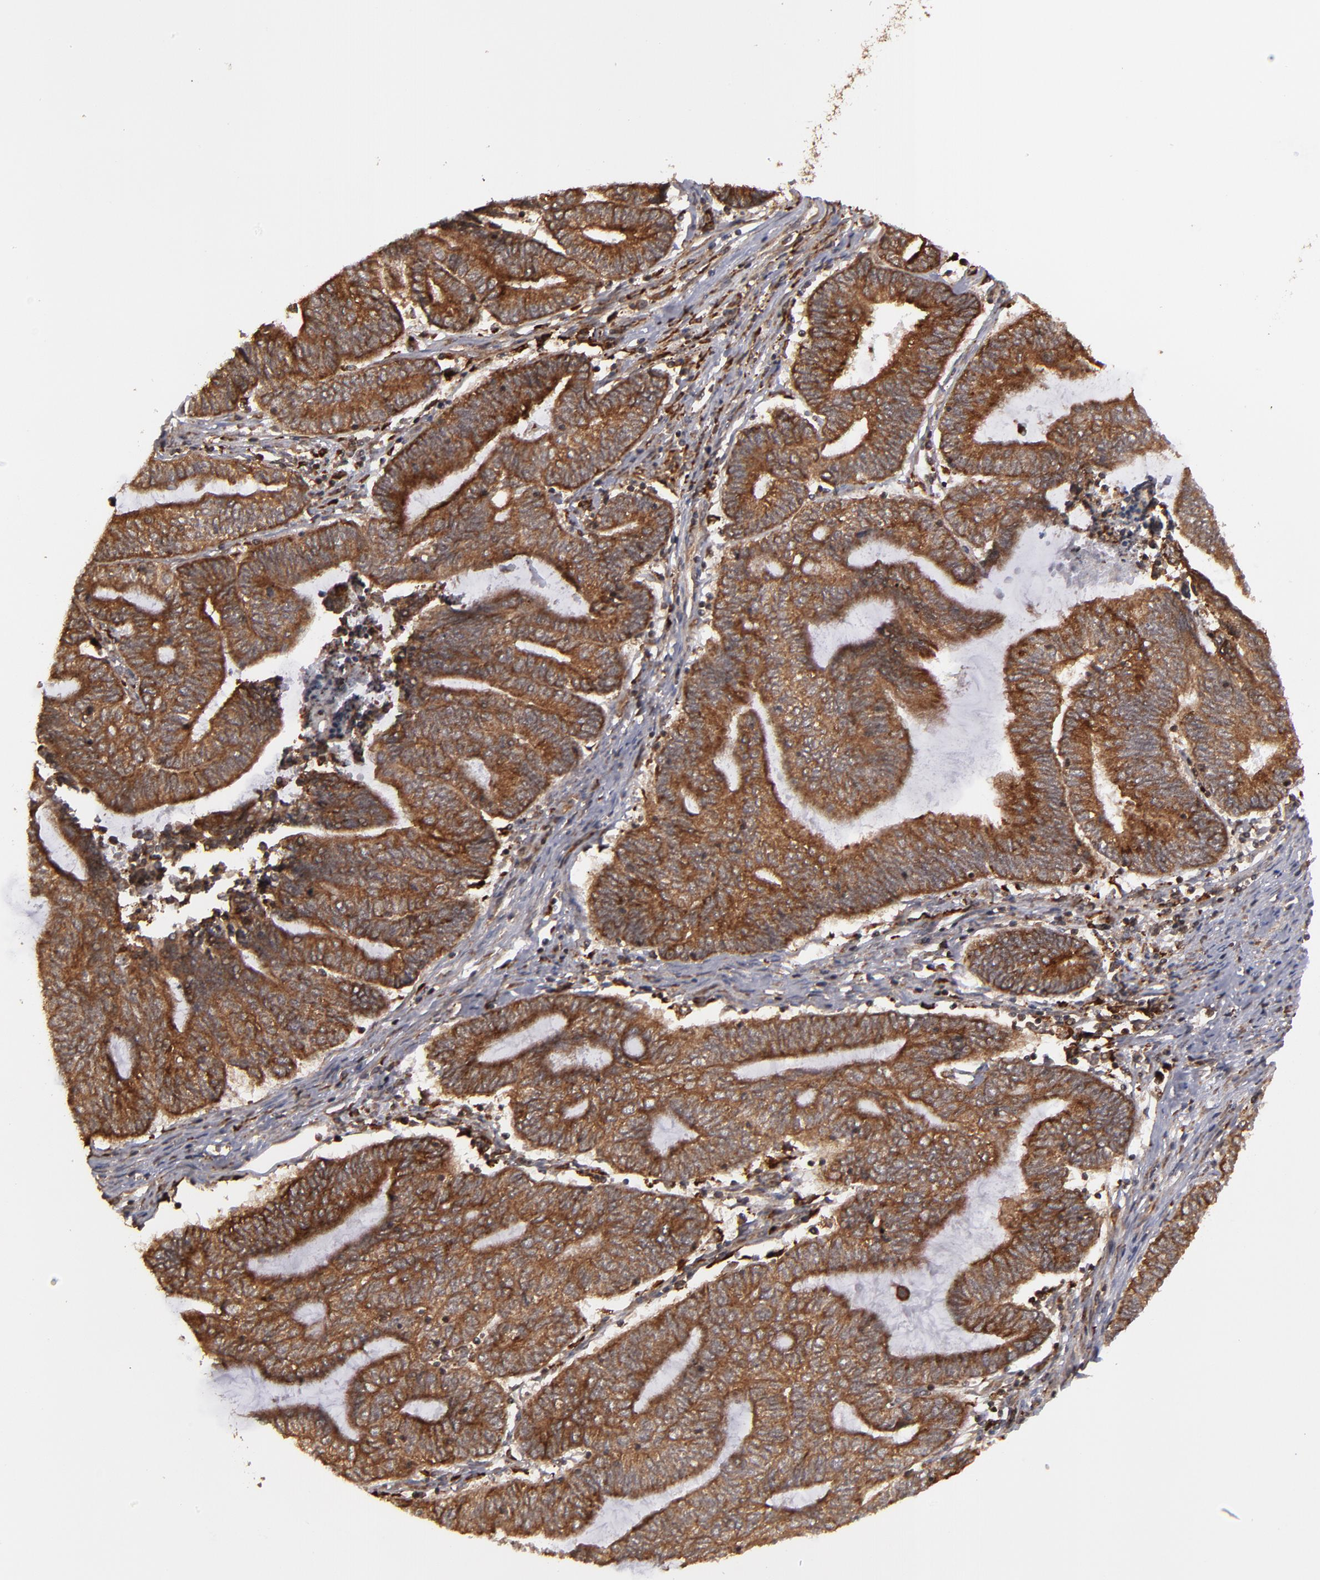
{"staining": {"intensity": "strong", "quantity": ">75%", "location": "cytoplasmic/membranous"}, "tissue": "endometrial cancer", "cell_type": "Tumor cells", "image_type": "cancer", "snomed": [{"axis": "morphology", "description": "Adenocarcinoma, NOS"}, {"axis": "topography", "description": "Uterus"}, {"axis": "topography", "description": "Endometrium"}], "caption": "Endometrial cancer (adenocarcinoma) stained with a protein marker demonstrates strong staining in tumor cells.", "gene": "RGS6", "patient": {"sex": "female", "age": 70}}